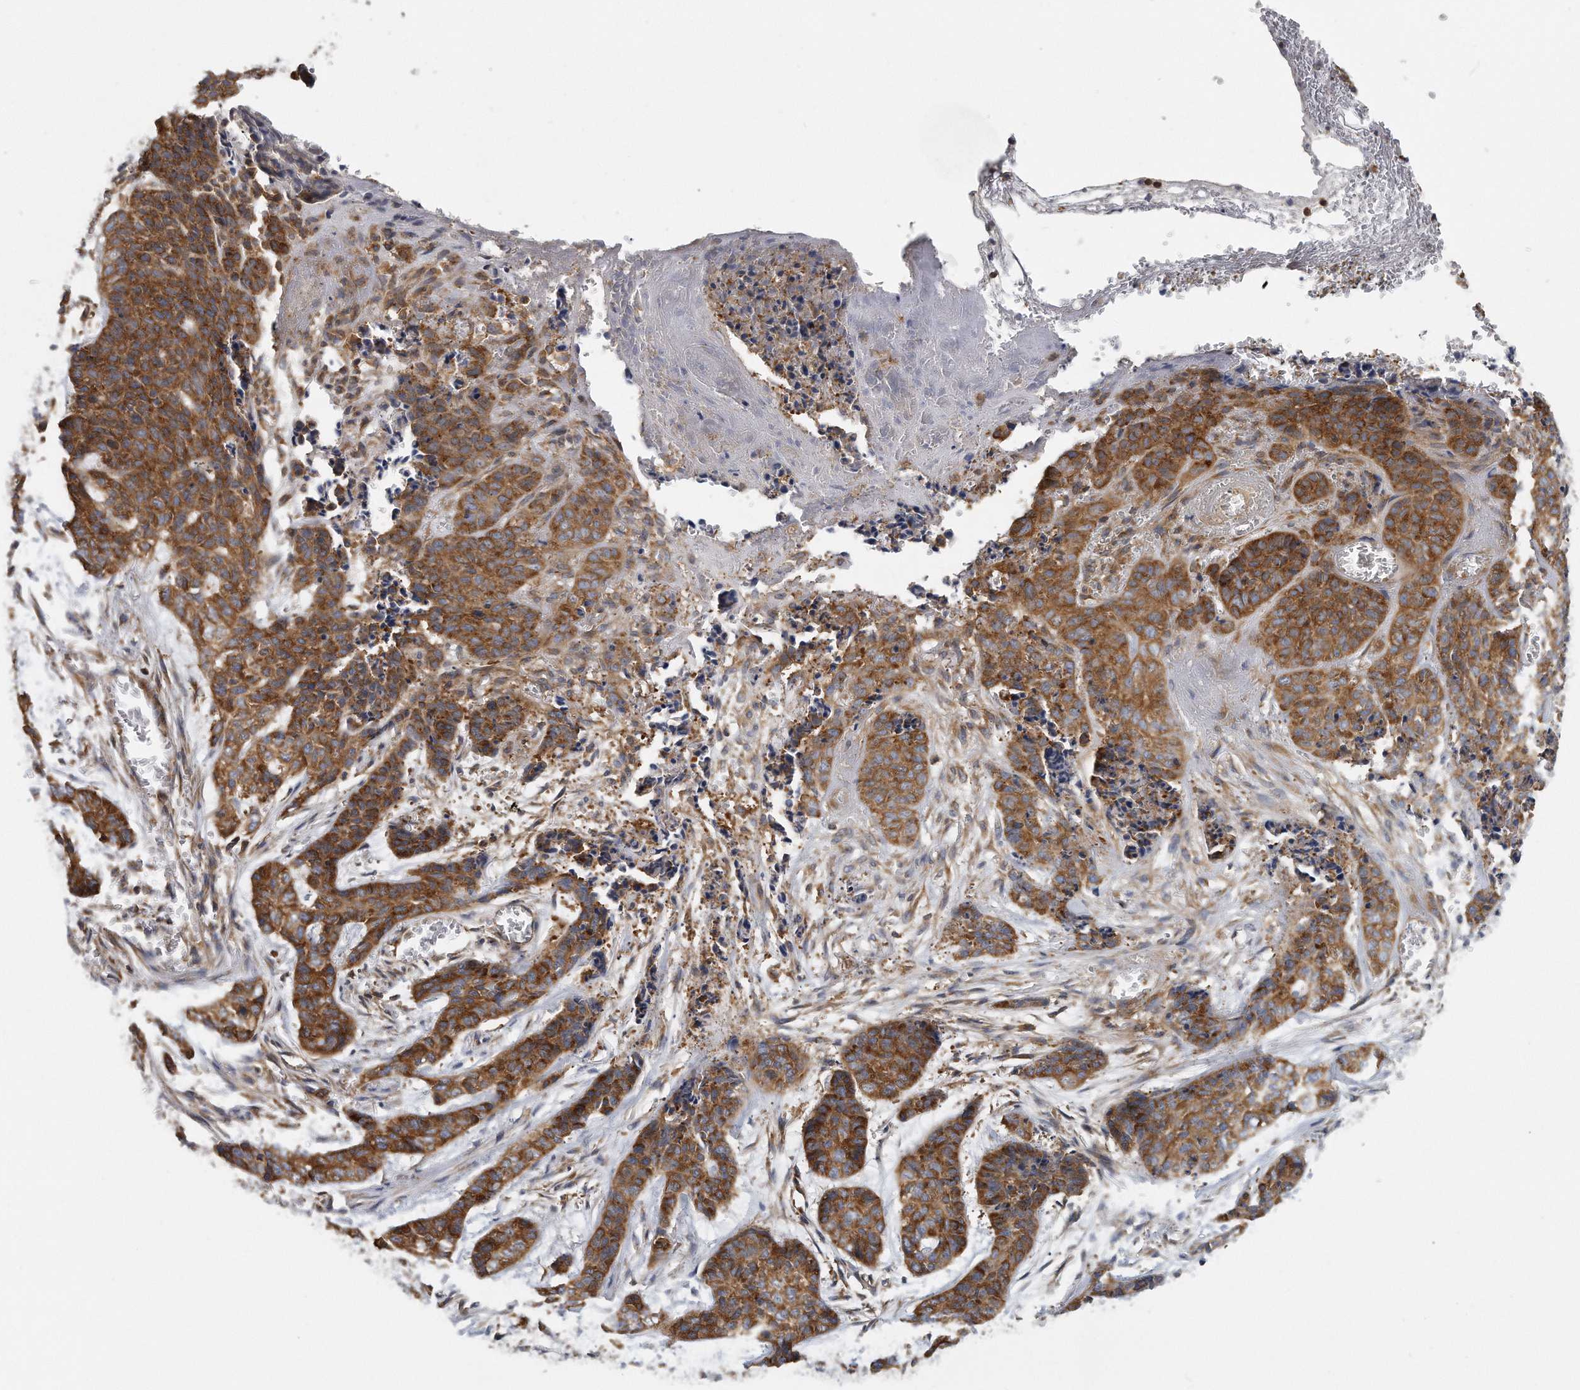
{"staining": {"intensity": "strong", "quantity": ">75%", "location": "cytoplasmic/membranous"}, "tissue": "skin cancer", "cell_type": "Tumor cells", "image_type": "cancer", "snomed": [{"axis": "morphology", "description": "Basal cell carcinoma"}, {"axis": "topography", "description": "Skin"}], "caption": "The immunohistochemical stain shows strong cytoplasmic/membranous staining in tumor cells of skin cancer (basal cell carcinoma) tissue.", "gene": "EIF3I", "patient": {"sex": "female", "age": 64}}